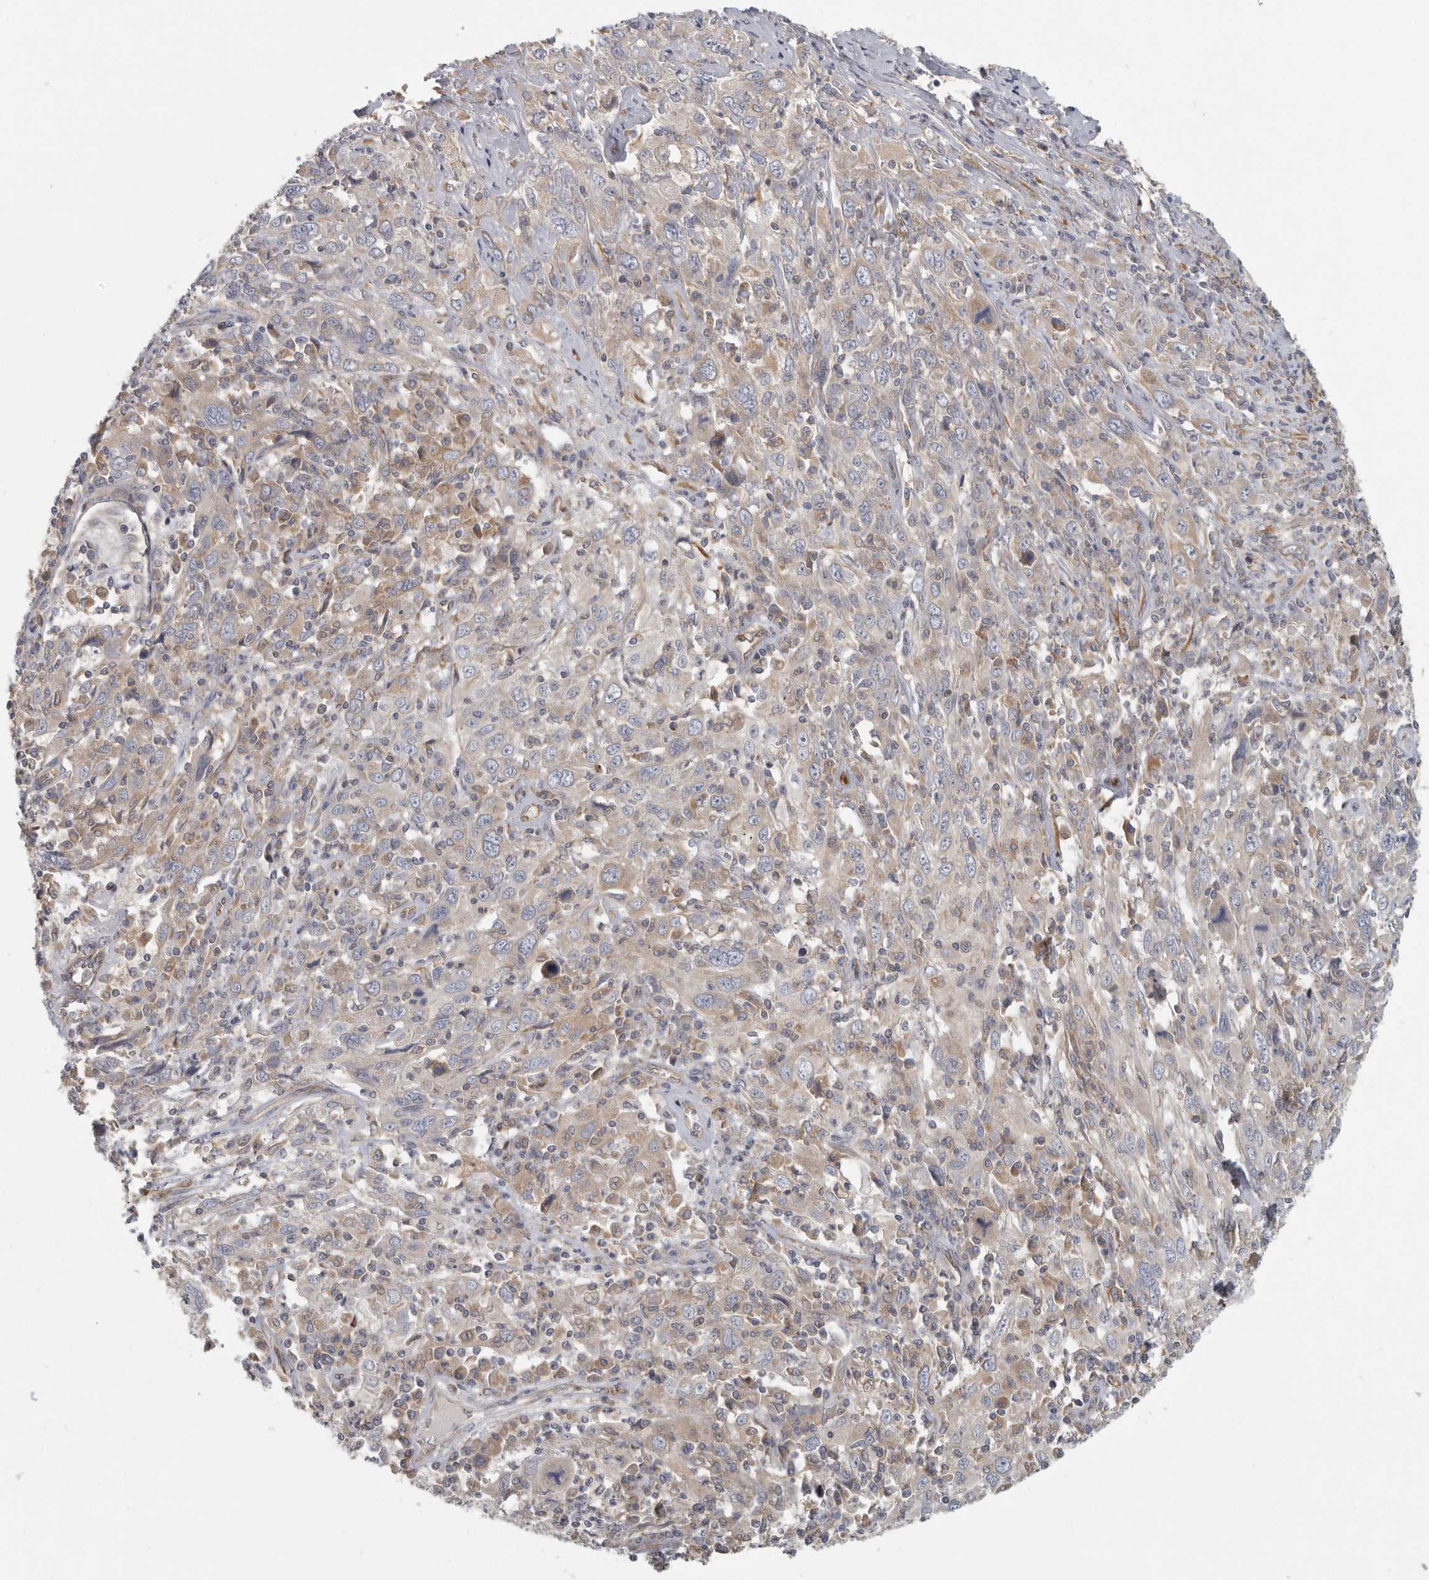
{"staining": {"intensity": "weak", "quantity": "<25%", "location": "cytoplasmic/membranous"}, "tissue": "cervical cancer", "cell_type": "Tumor cells", "image_type": "cancer", "snomed": [{"axis": "morphology", "description": "Squamous cell carcinoma, NOS"}, {"axis": "topography", "description": "Cervix"}], "caption": "A micrograph of human squamous cell carcinoma (cervical) is negative for staining in tumor cells.", "gene": "BCAP29", "patient": {"sex": "female", "age": 46}}